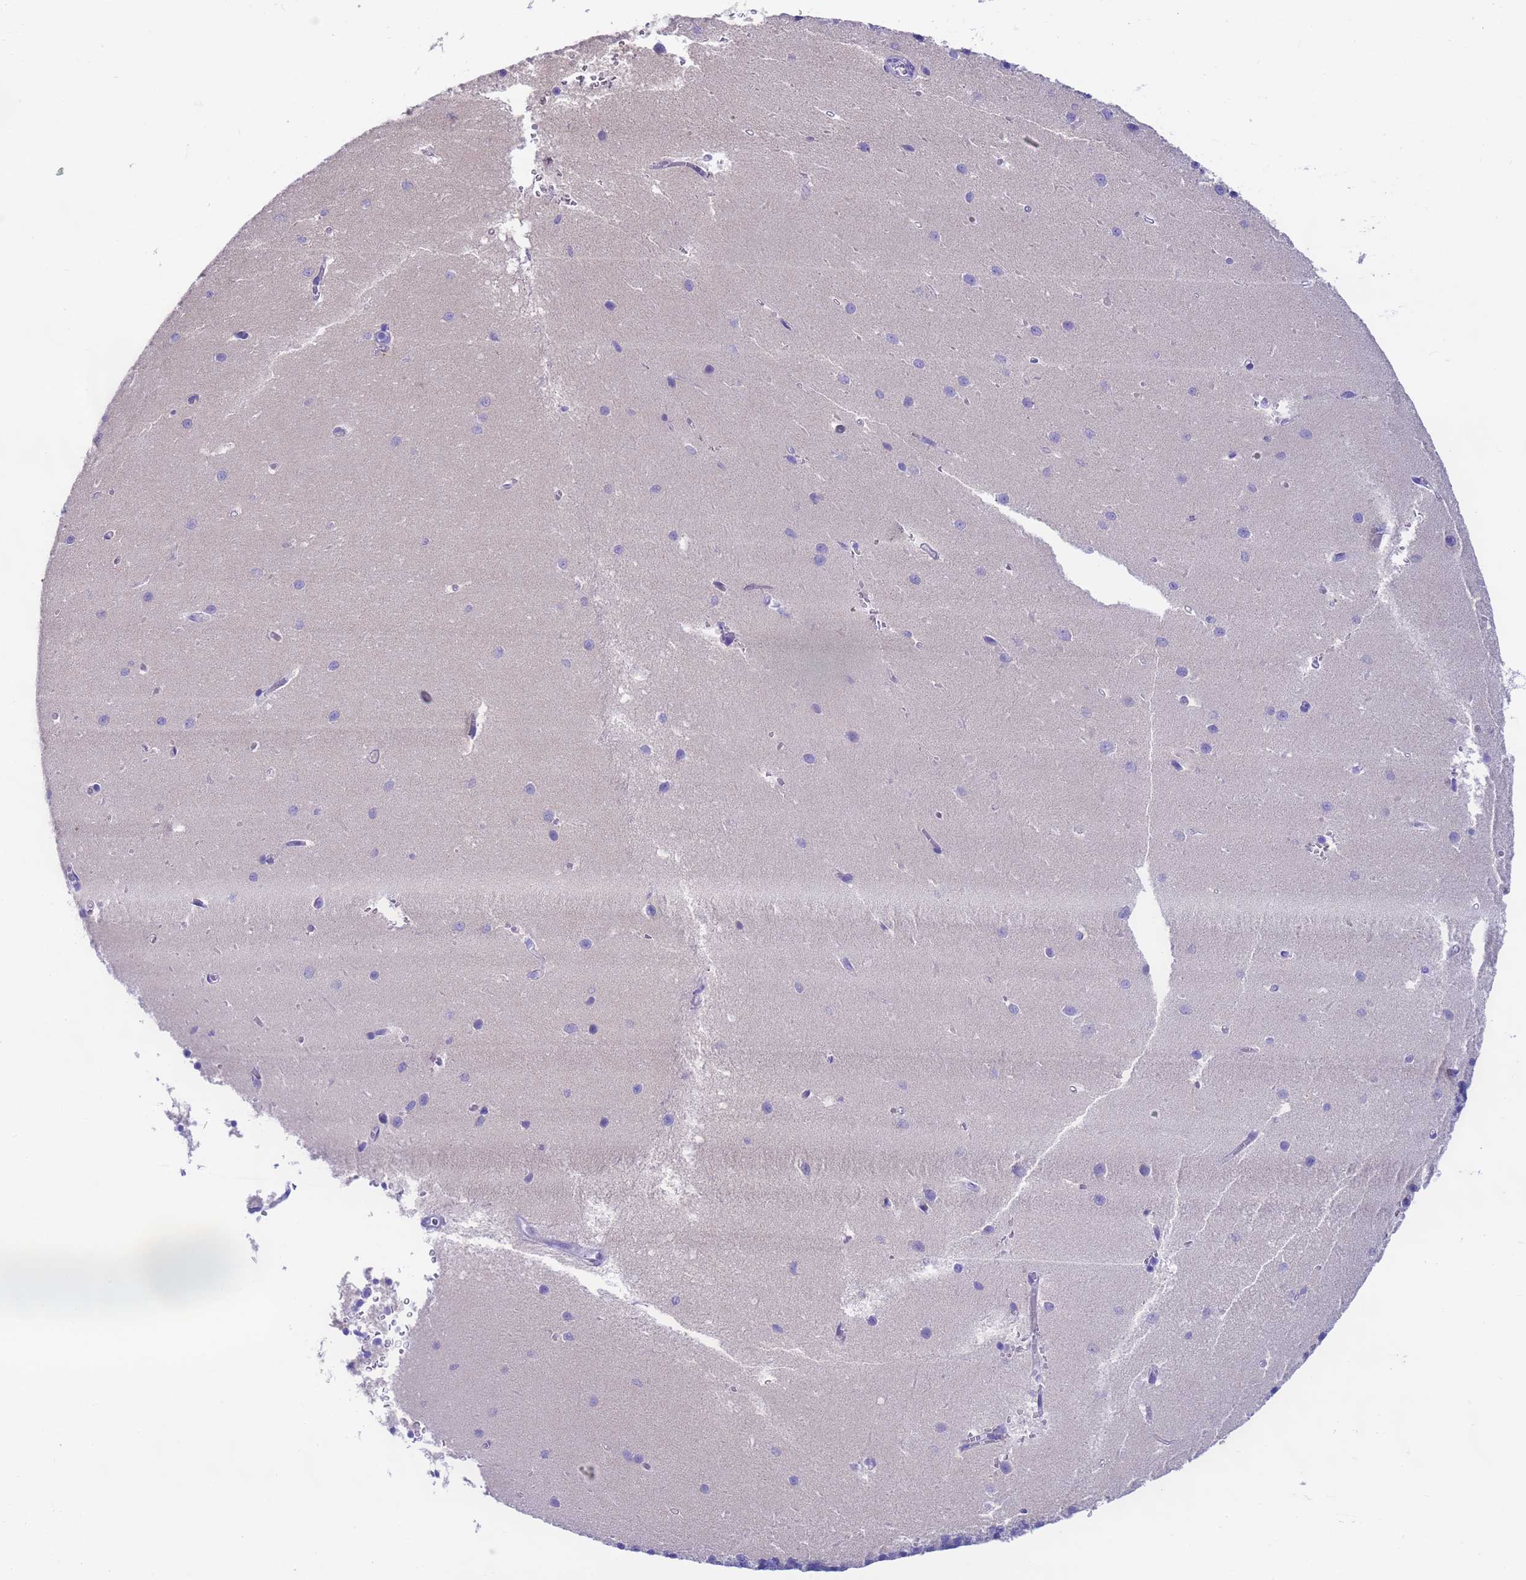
{"staining": {"intensity": "negative", "quantity": "none", "location": "none"}, "tissue": "cerebellum", "cell_type": "Cells in granular layer", "image_type": "normal", "snomed": [{"axis": "morphology", "description": "Normal tissue, NOS"}, {"axis": "topography", "description": "Cerebellum"}], "caption": "Immunohistochemistry (IHC) histopathology image of normal human cerebellum stained for a protein (brown), which shows no expression in cells in granular layer. (Brightfield microscopy of DAB immunohistochemistry (IHC) at high magnification).", "gene": "USP38", "patient": {"sex": "male", "age": 37}}